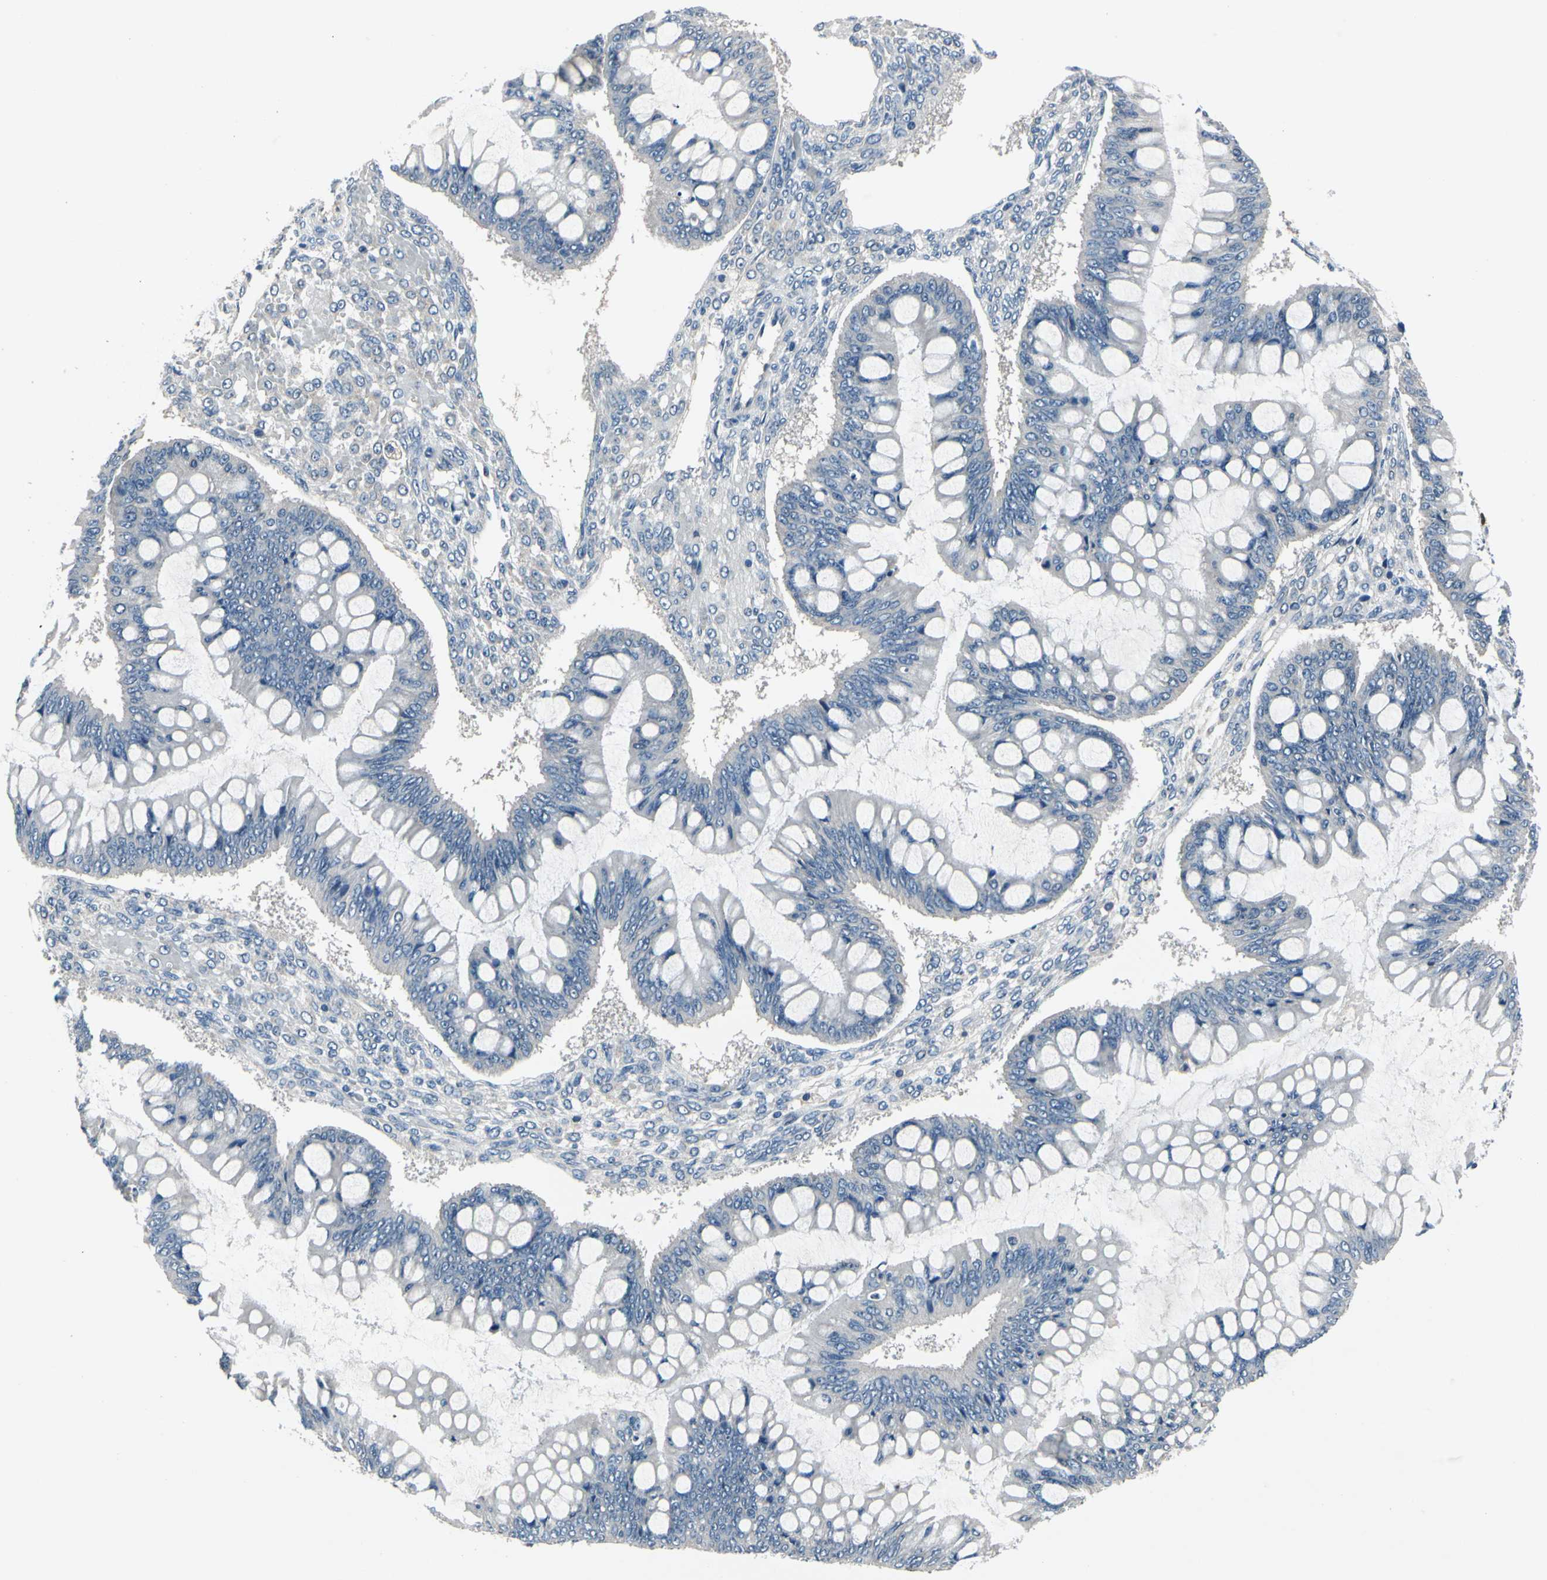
{"staining": {"intensity": "negative", "quantity": "none", "location": "none"}, "tissue": "ovarian cancer", "cell_type": "Tumor cells", "image_type": "cancer", "snomed": [{"axis": "morphology", "description": "Cystadenocarcinoma, mucinous, NOS"}, {"axis": "topography", "description": "Ovary"}], "caption": "This image is of mucinous cystadenocarcinoma (ovarian) stained with immunohistochemistry to label a protein in brown with the nuclei are counter-stained blue. There is no expression in tumor cells.", "gene": "SELENOK", "patient": {"sex": "female", "age": 73}}